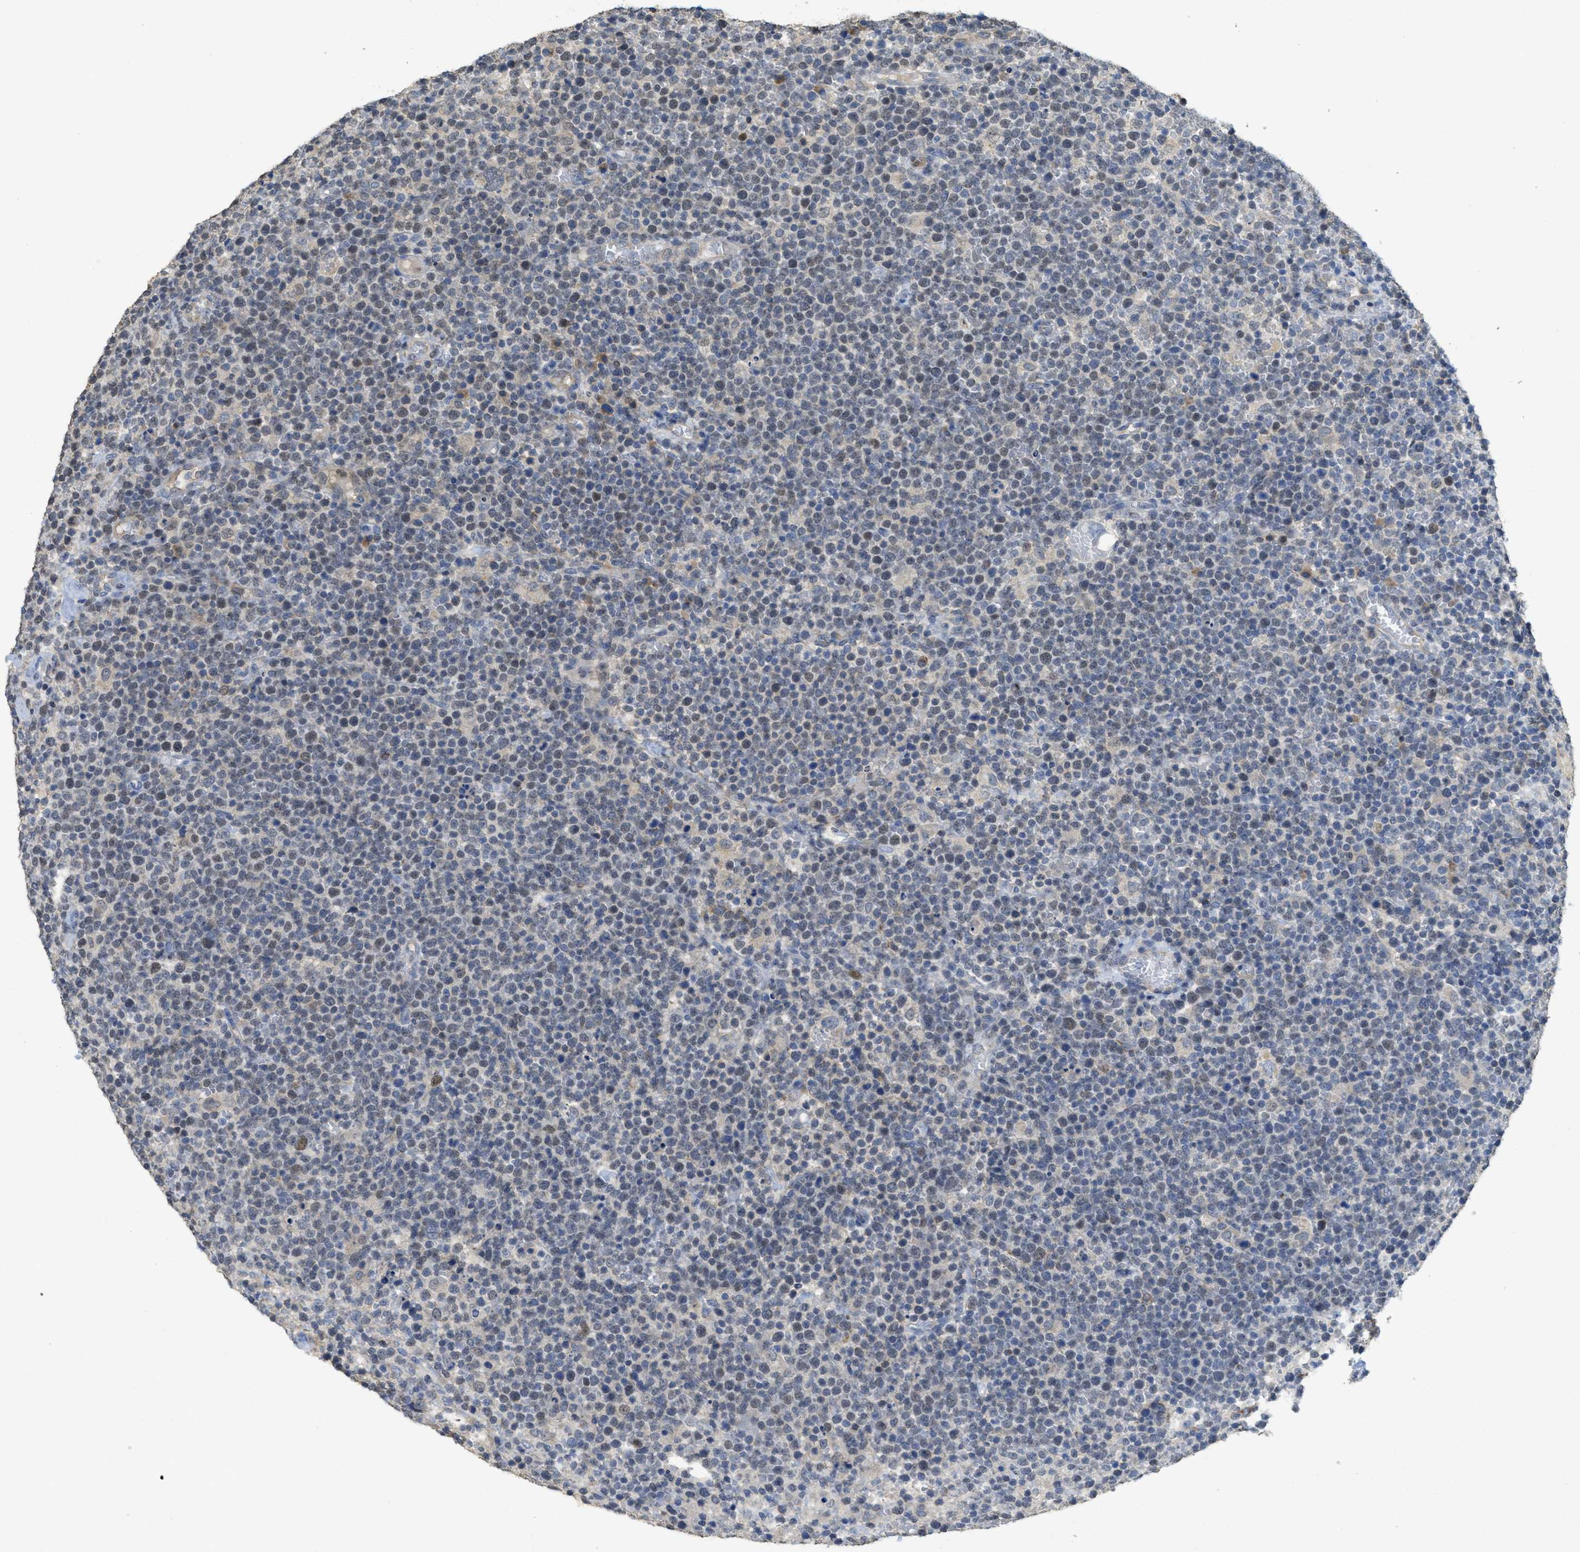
{"staining": {"intensity": "moderate", "quantity": "<25%", "location": "nuclear"}, "tissue": "lymphoma", "cell_type": "Tumor cells", "image_type": "cancer", "snomed": [{"axis": "morphology", "description": "Malignant lymphoma, non-Hodgkin's type, High grade"}, {"axis": "topography", "description": "Lymph node"}], "caption": "Tumor cells exhibit low levels of moderate nuclear staining in about <25% of cells in human high-grade malignant lymphoma, non-Hodgkin's type.", "gene": "SFXN2", "patient": {"sex": "male", "age": 61}}